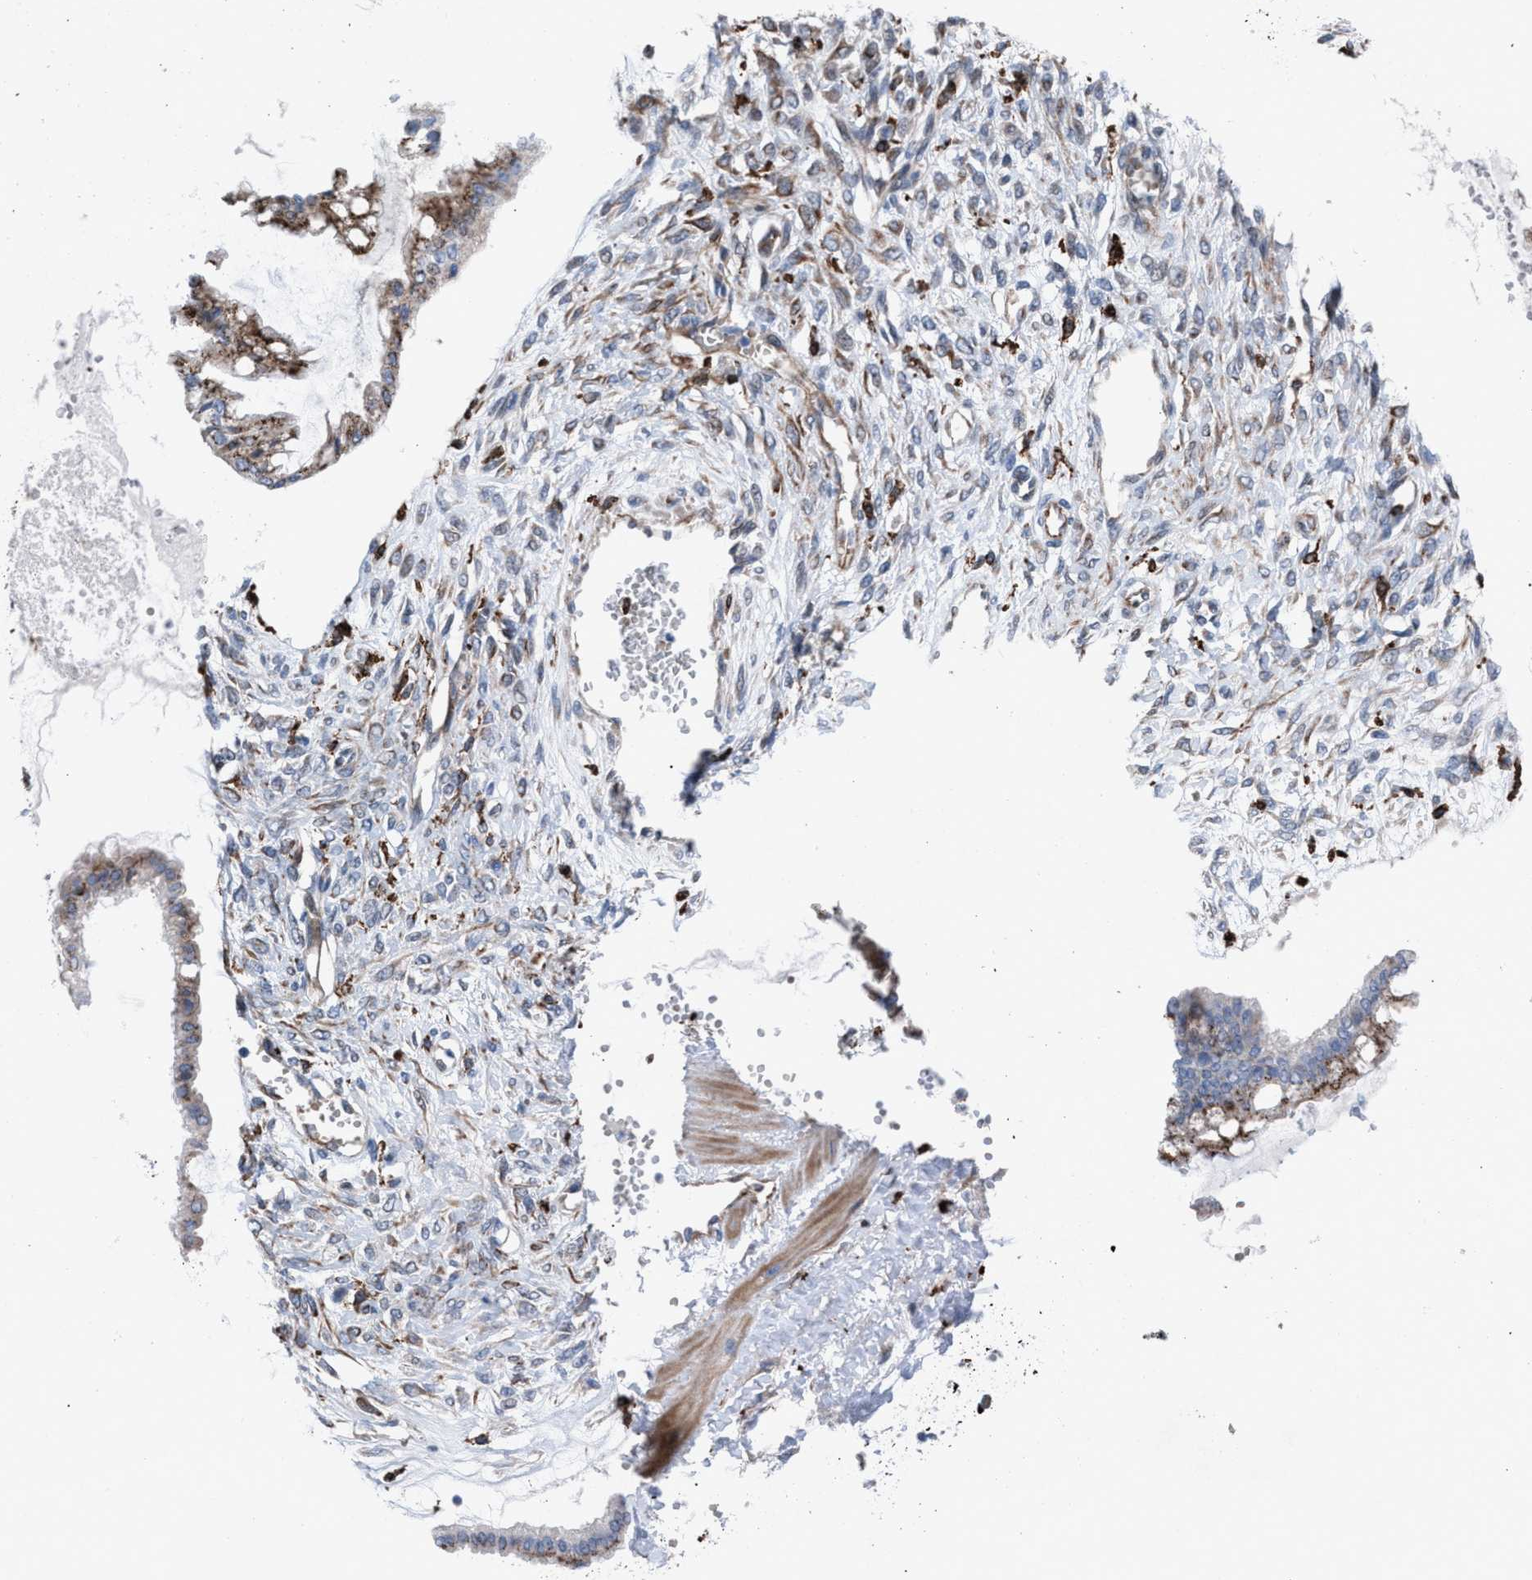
{"staining": {"intensity": "moderate", "quantity": "<25%", "location": "cytoplasmic/membranous"}, "tissue": "ovarian cancer", "cell_type": "Tumor cells", "image_type": "cancer", "snomed": [{"axis": "morphology", "description": "Cystadenocarcinoma, mucinous, NOS"}, {"axis": "topography", "description": "Ovary"}], "caption": "High-magnification brightfield microscopy of ovarian mucinous cystadenocarcinoma stained with DAB (3,3'-diaminobenzidine) (brown) and counterstained with hematoxylin (blue). tumor cells exhibit moderate cytoplasmic/membranous positivity is identified in about<25% of cells.", "gene": "SLC47A1", "patient": {"sex": "female", "age": 73}}